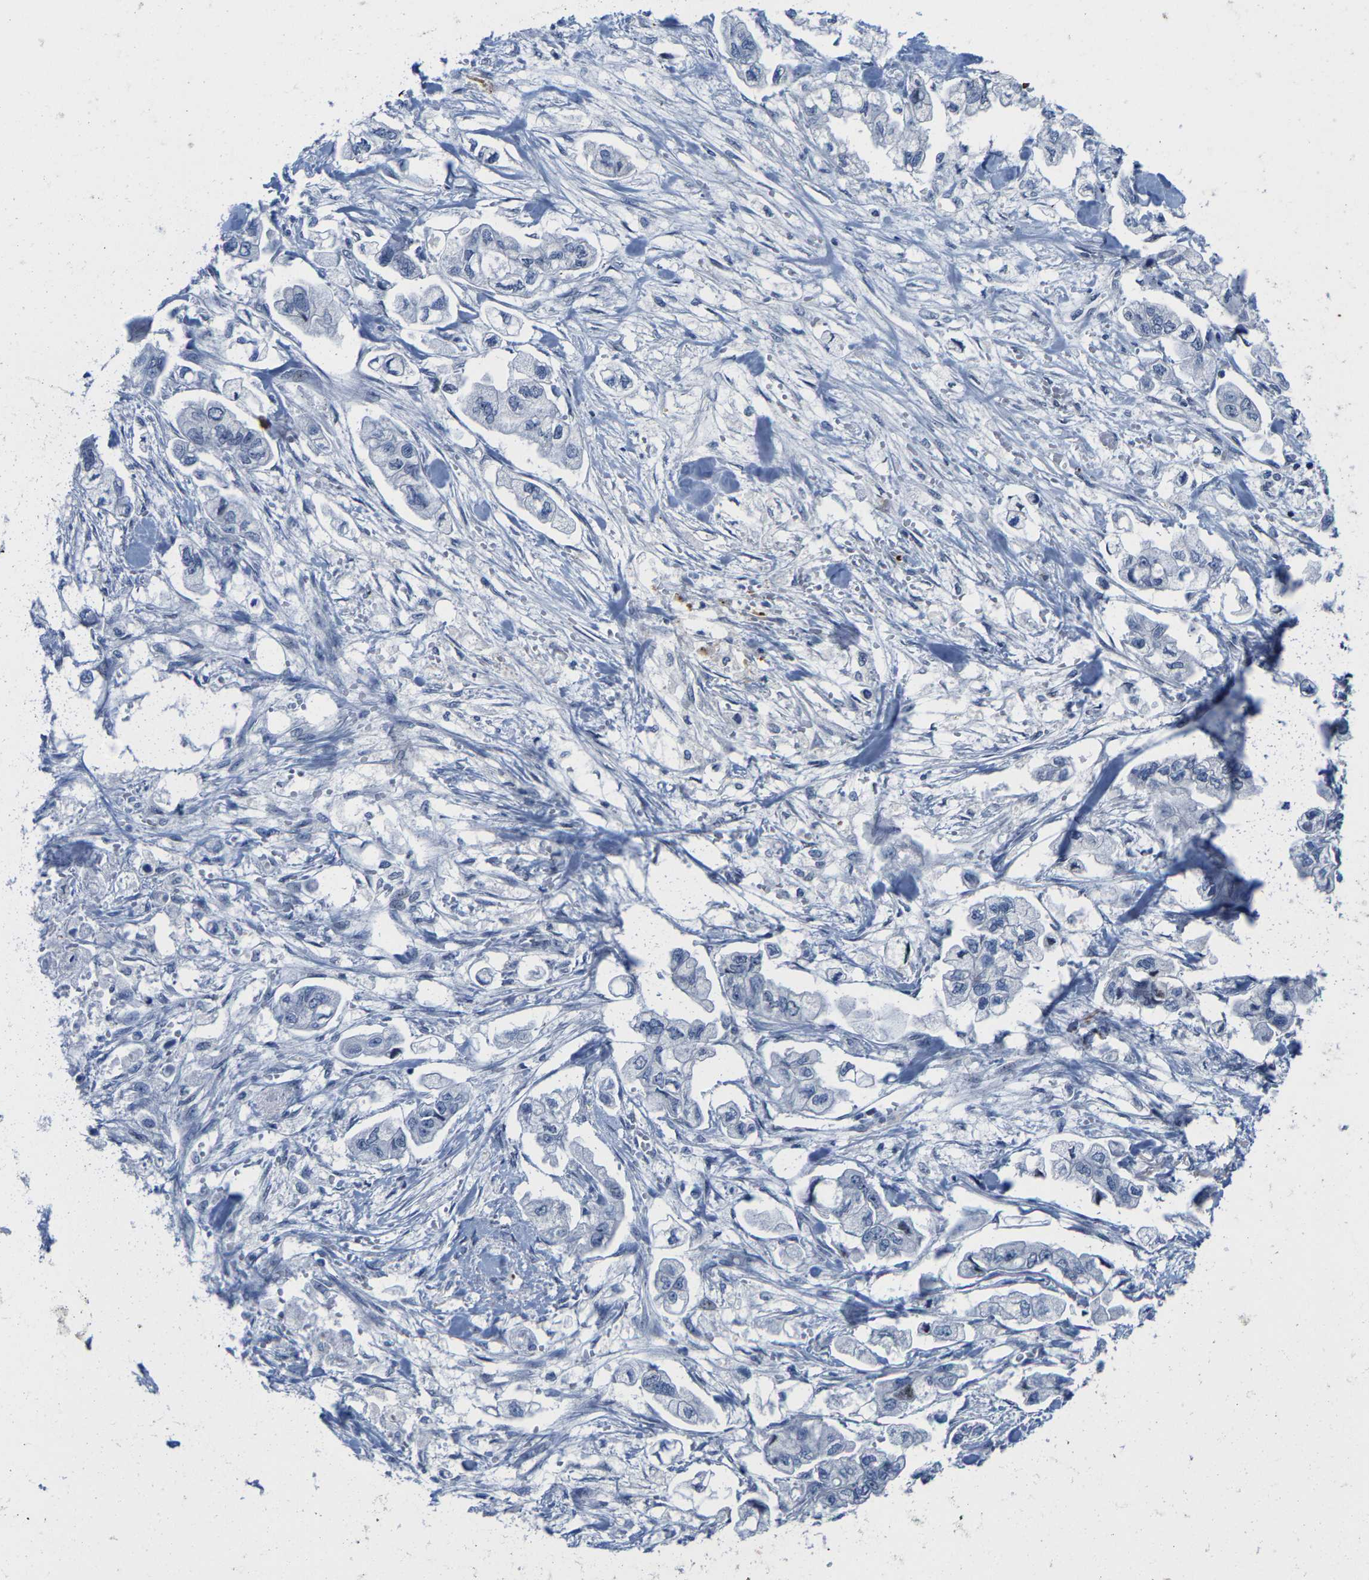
{"staining": {"intensity": "negative", "quantity": "none", "location": "none"}, "tissue": "stomach cancer", "cell_type": "Tumor cells", "image_type": "cancer", "snomed": [{"axis": "morphology", "description": "Normal tissue, NOS"}, {"axis": "morphology", "description": "Adenocarcinoma, NOS"}, {"axis": "topography", "description": "Stomach"}], "caption": "An IHC micrograph of stomach cancer (adenocarcinoma) is shown. There is no staining in tumor cells of stomach cancer (adenocarcinoma).", "gene": "SETD1B", "patient": {"sex": "male", "age": 62}}